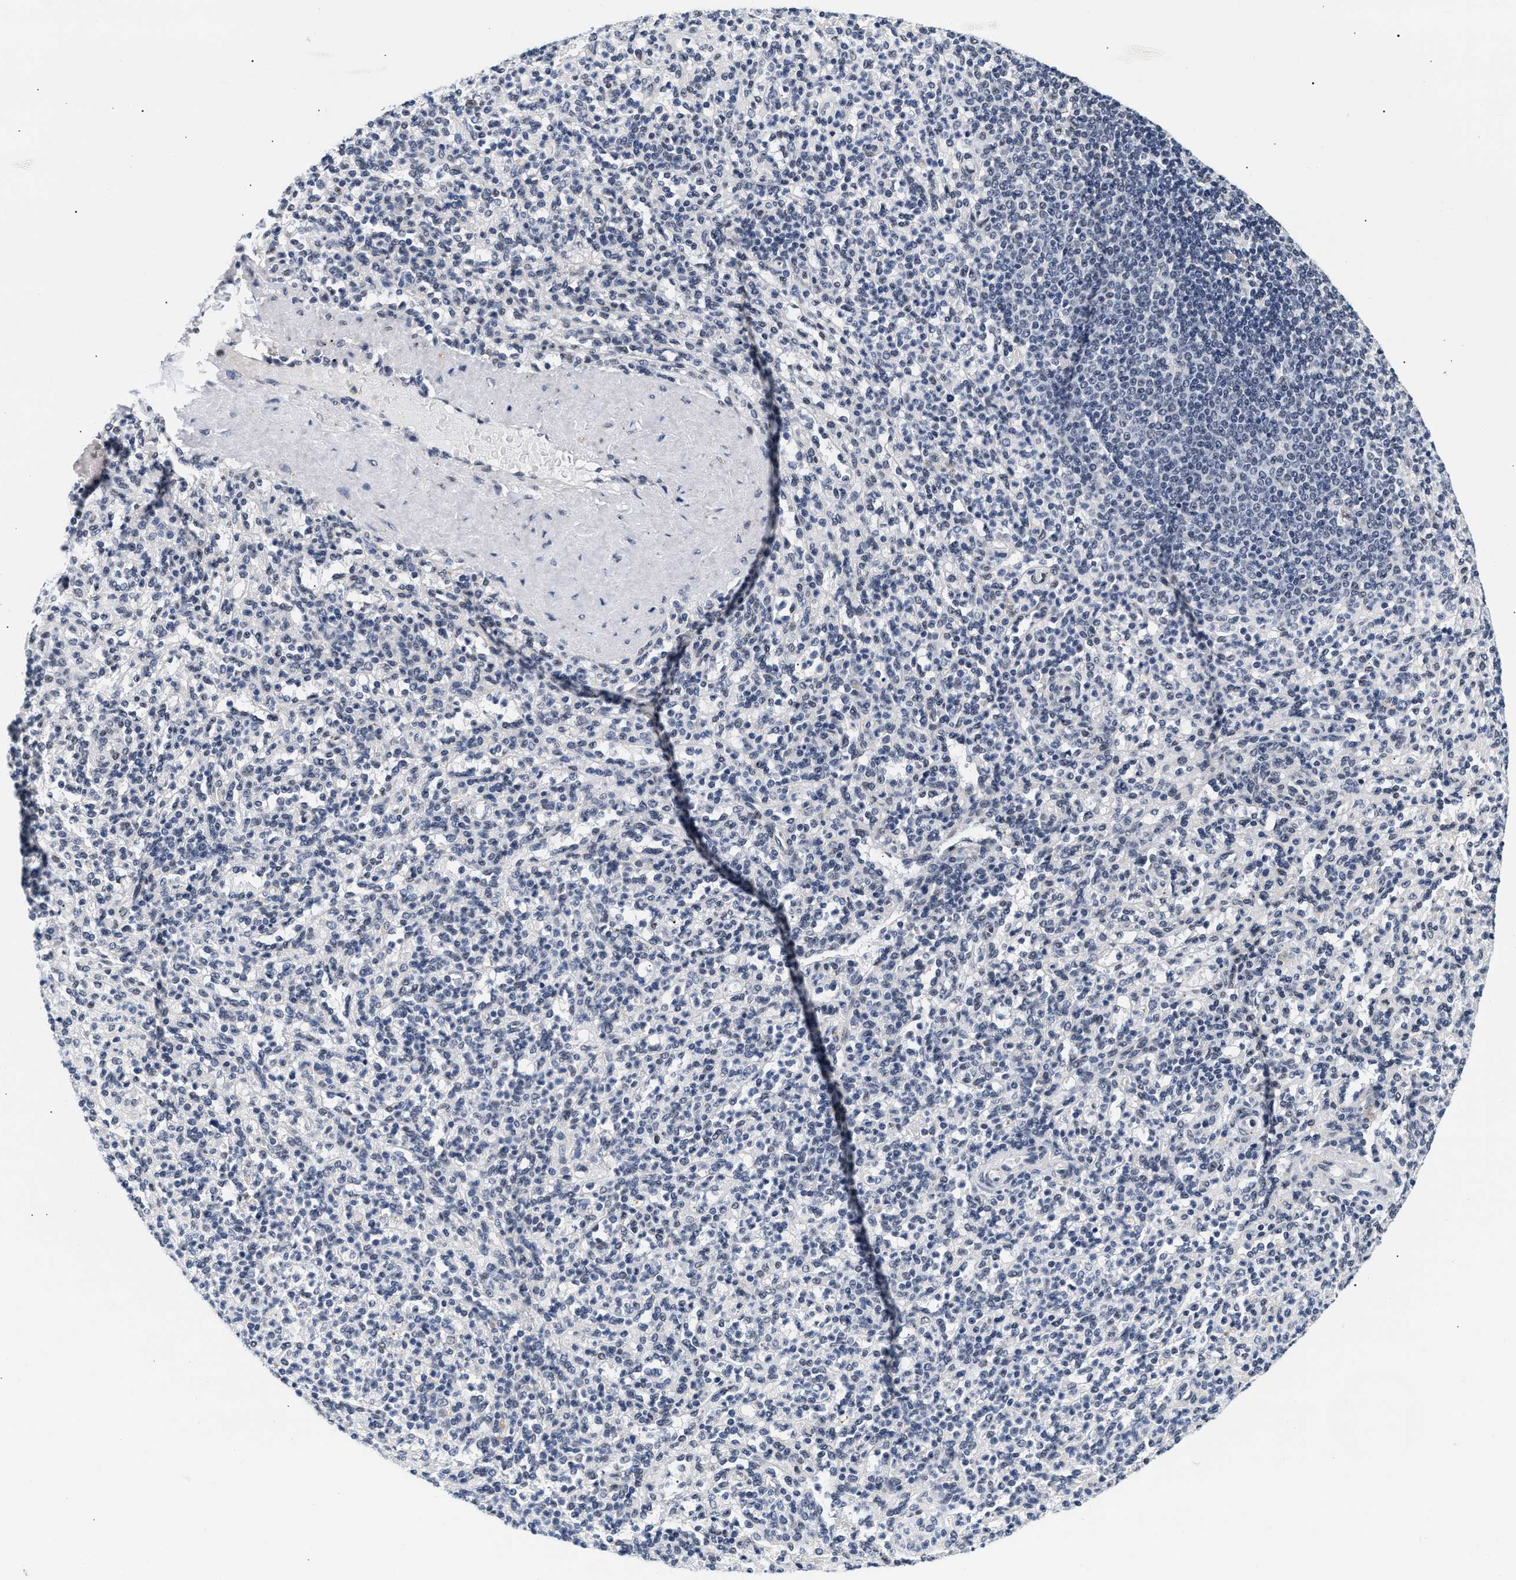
{"staining": {"intensity": "negative", "quantity": "none", "location": "none"}, "tissue": "spleen", "cell_type": "Cells in red pulp", "image_type": "normal", "snomed": [{"axis": "morphology", "description": "Normal tissue, NOS"}, {"axis": "topography", "description": "Spleen"}], "caption": "Human spleen stained for a protein using immunohistochemistry (IHC) shows no staining in cells in red pulp.", "gene": "THOC1", "patient": {"sex": "male", "age": 36}}